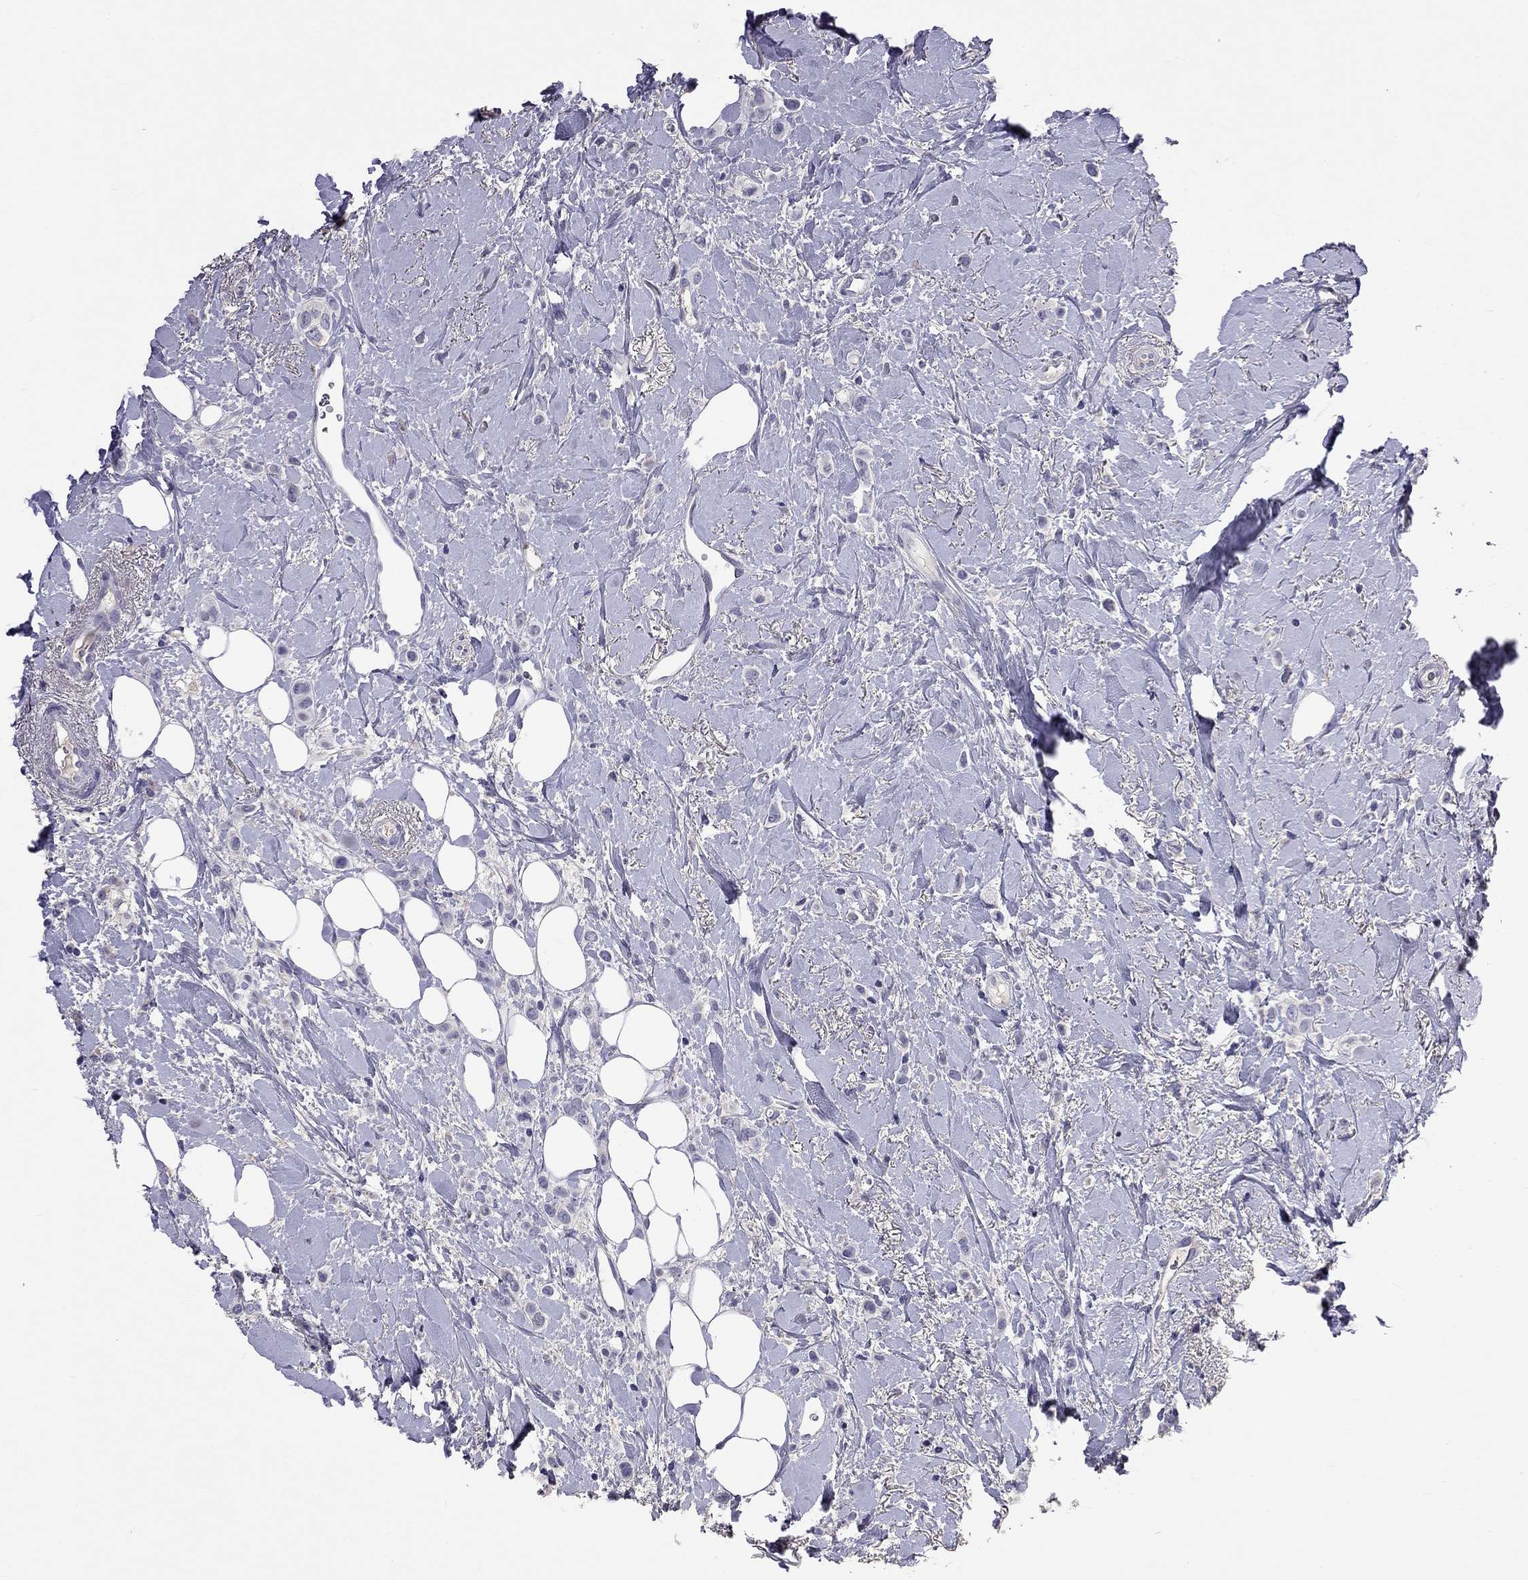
{"staining": {"intensity": "negative", "quantity": "none", "location": "none"}, "tissue": "breast cancer", "cell_type": "Tumor cells", "image_type": "cancer", "snomed": [{"axis": "morphology", "description": "Lobular carcinoma"}, {"axis": "topography", "description": "Breast"}], "caption": "The micrograph shows no significant positivity in tumor cells of lobular carcinoma (breast).", "gene": "CFAP91", "patient": {"sex": "female", "age": 66}}